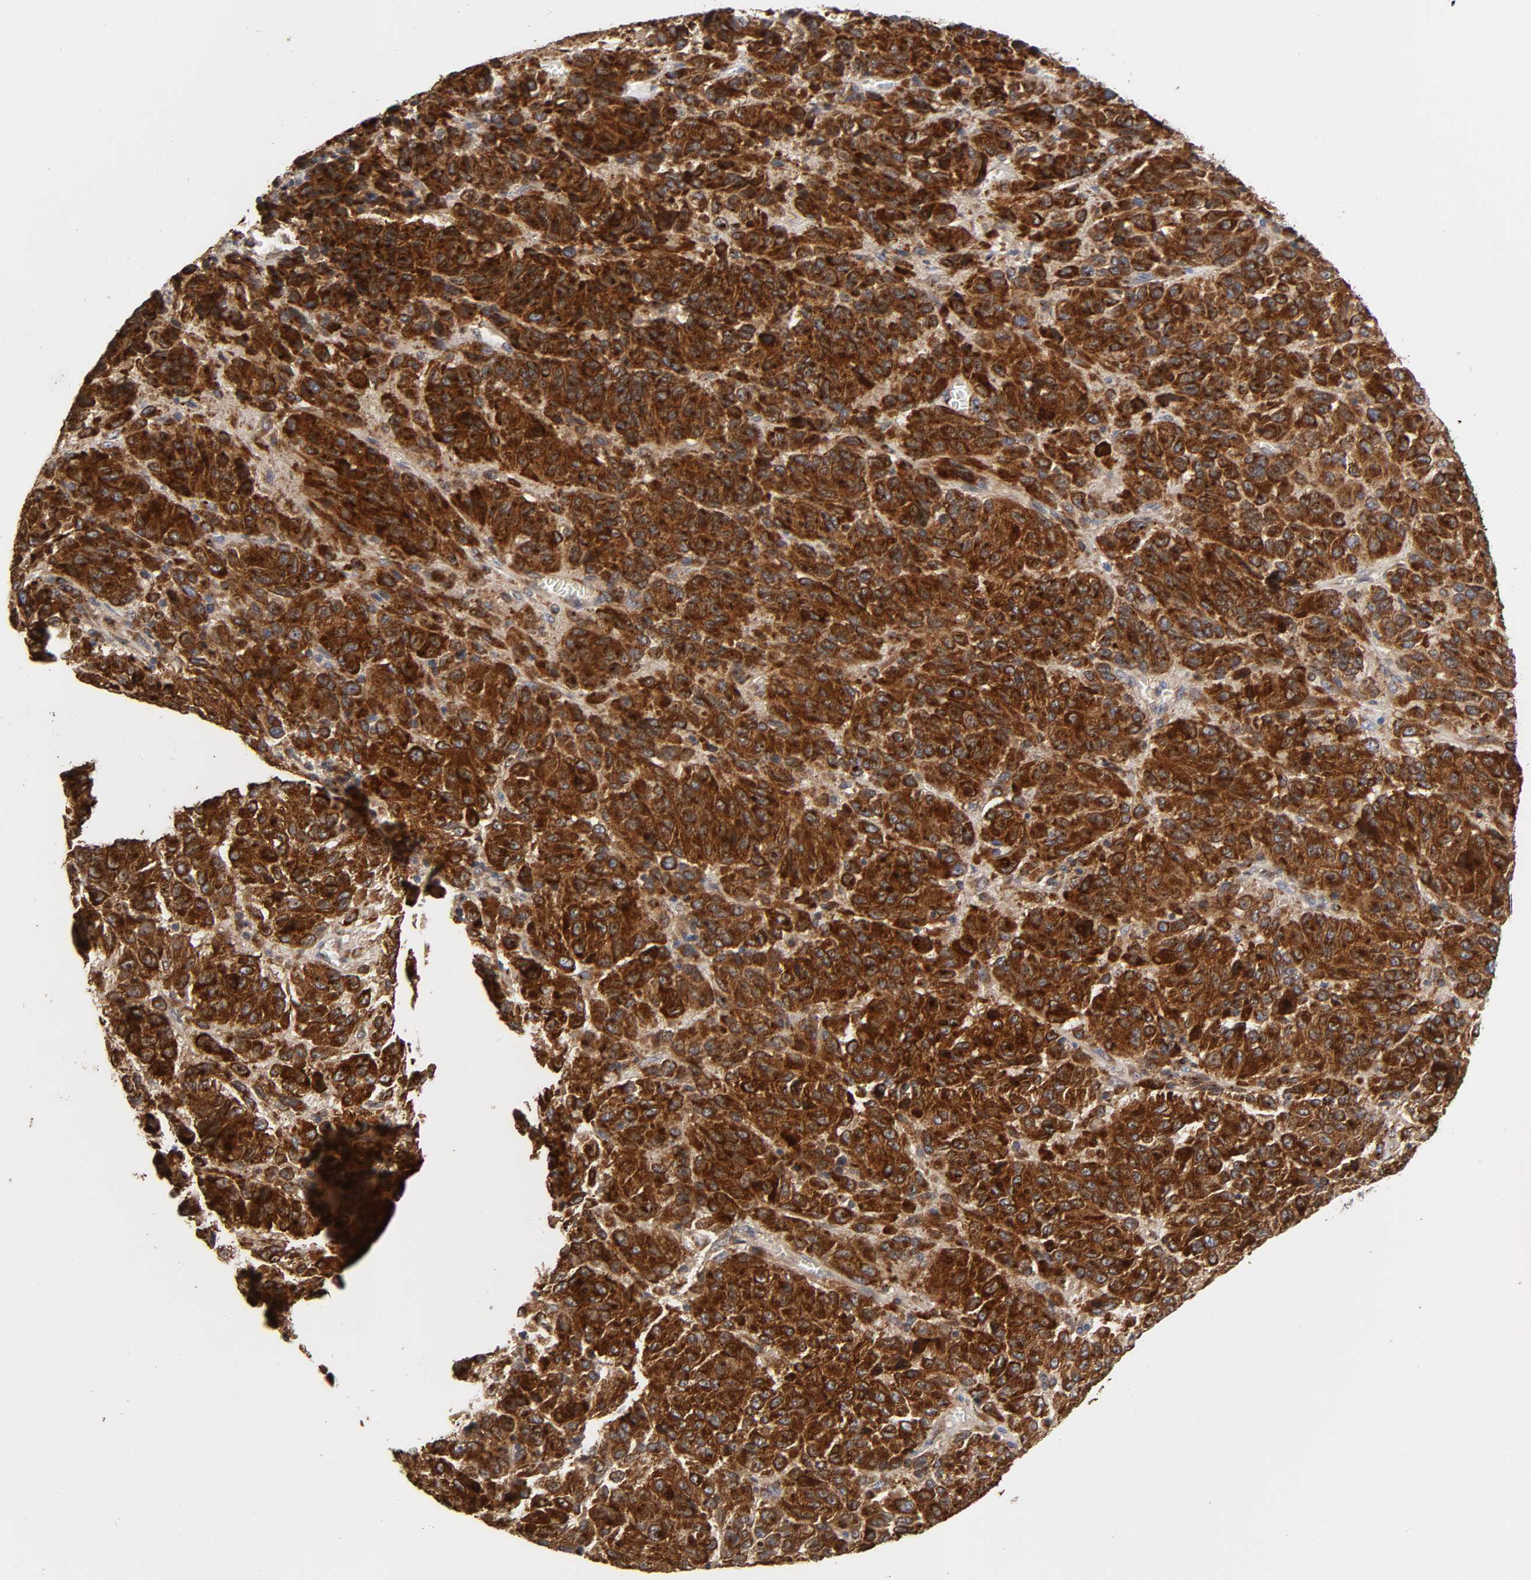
{"staining": {"intensity": "strong", "quantity": ">75%", "location": "cytoplasmic/membranous"}, "tissue": "melanoma", "cell_type": "Tumor cells", "image_type": "cancer", "snomed": [{"axis": "morphology", "description": "Malignant melanoma, Metastatic site"}, {"axis": "topography", "description": "Lung"}], "caption": "Human melanoma stained with a protein marker exhibits strong staining in tumor cells.", "gene": "GNPTG", "patient": {"sex": "male", "age": 64}}